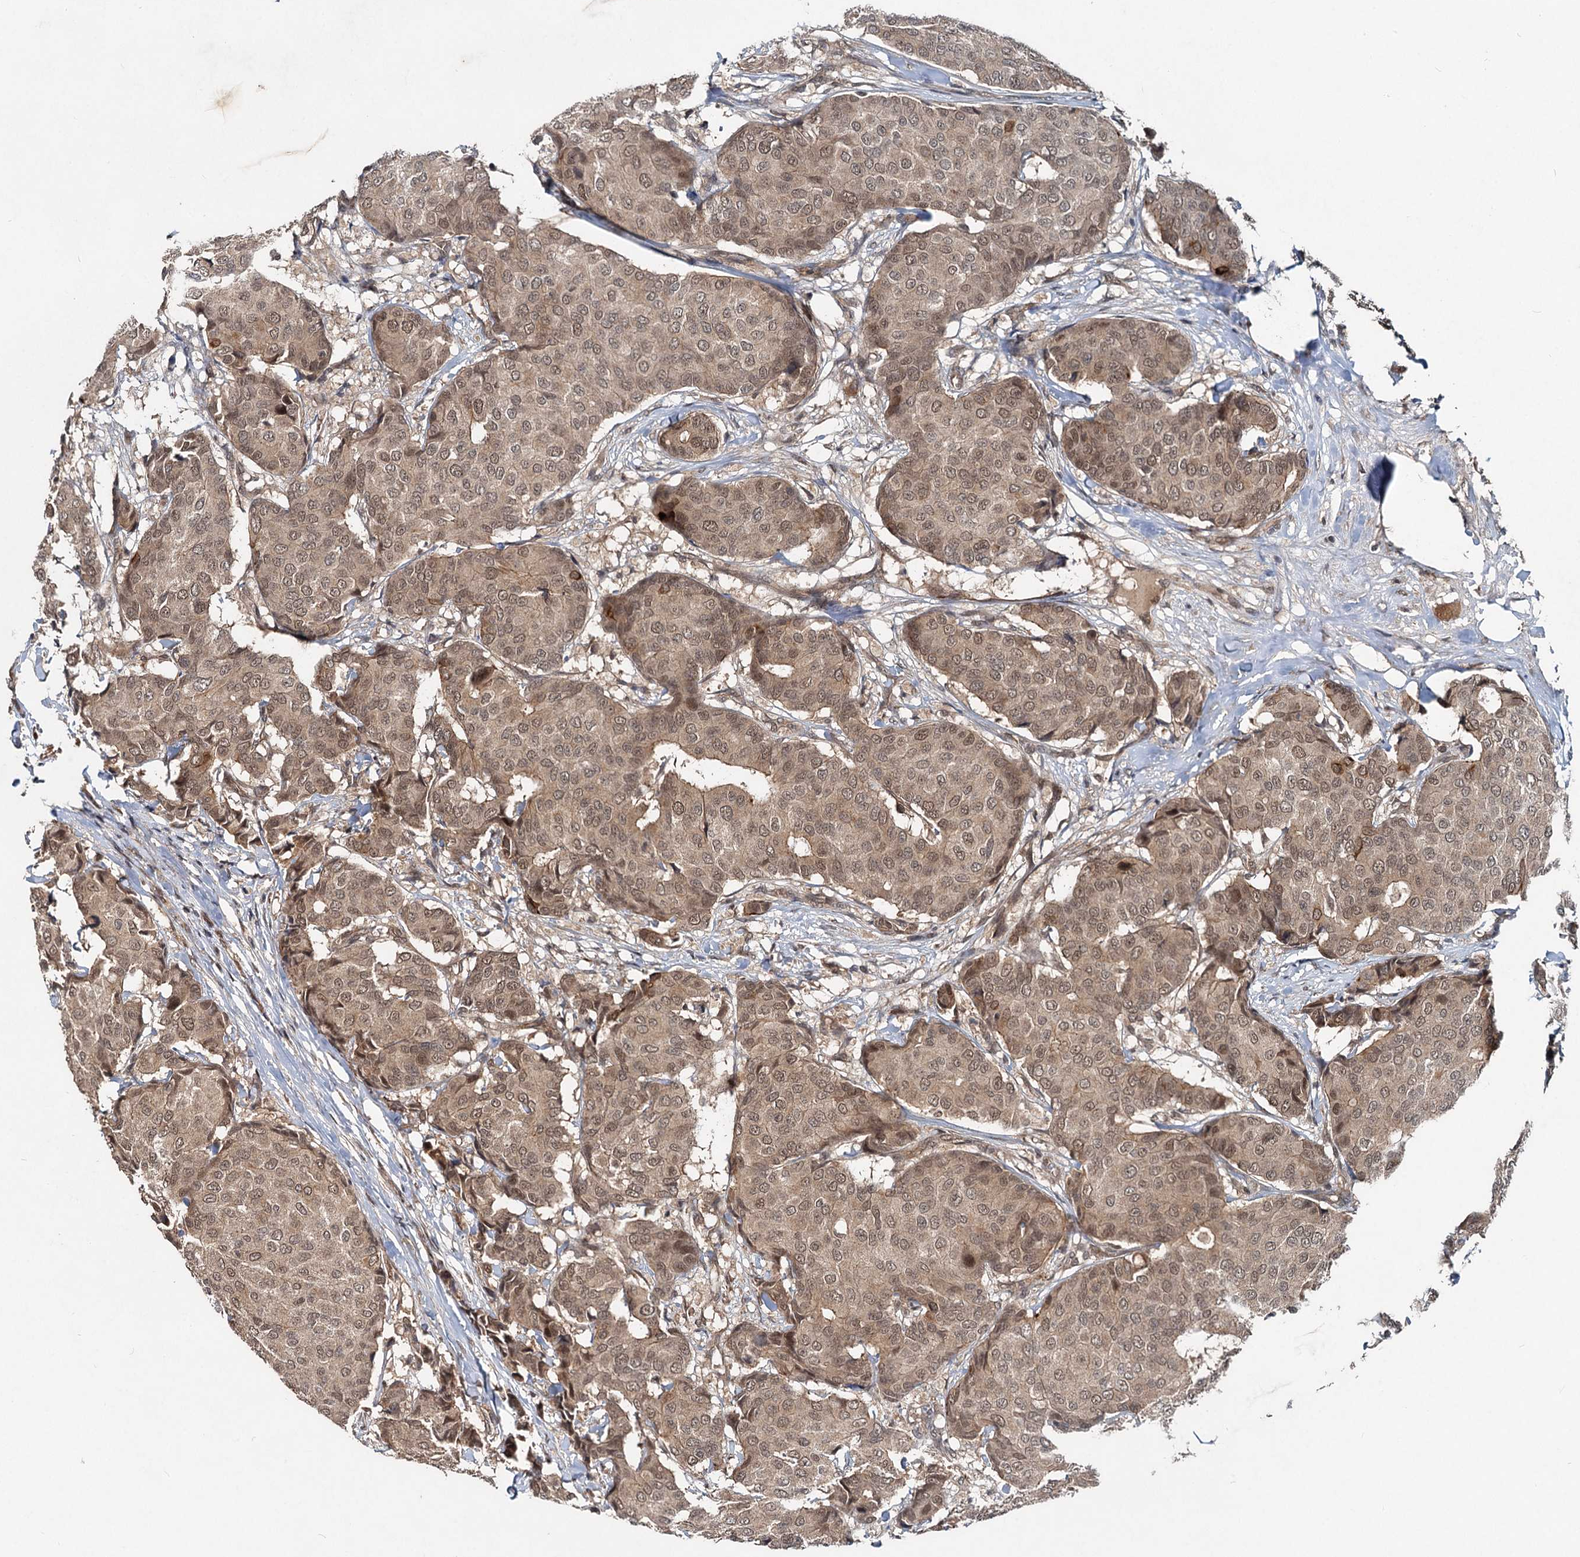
{"staining": {"intensity": "moderate", "quantity": ">75%", "location": "cytoplasmic/membranous,nuclear"}, "tissue": "breast cancer", "cell_type": "Tumor cells", "image_type": "cancer", "snomed": [{"axis": "morphology", "description": "Duct carcinoma"}, {"axis": "topography", "description": "Breast"}], "caption": "Protein staining of breast cancer tissue reveals moderate cytoplasmic/membranous and nuclear expression in about >75% of tumor cells.", "gene": "RITA1", "patient": {"sex": "female", "age": 75}}